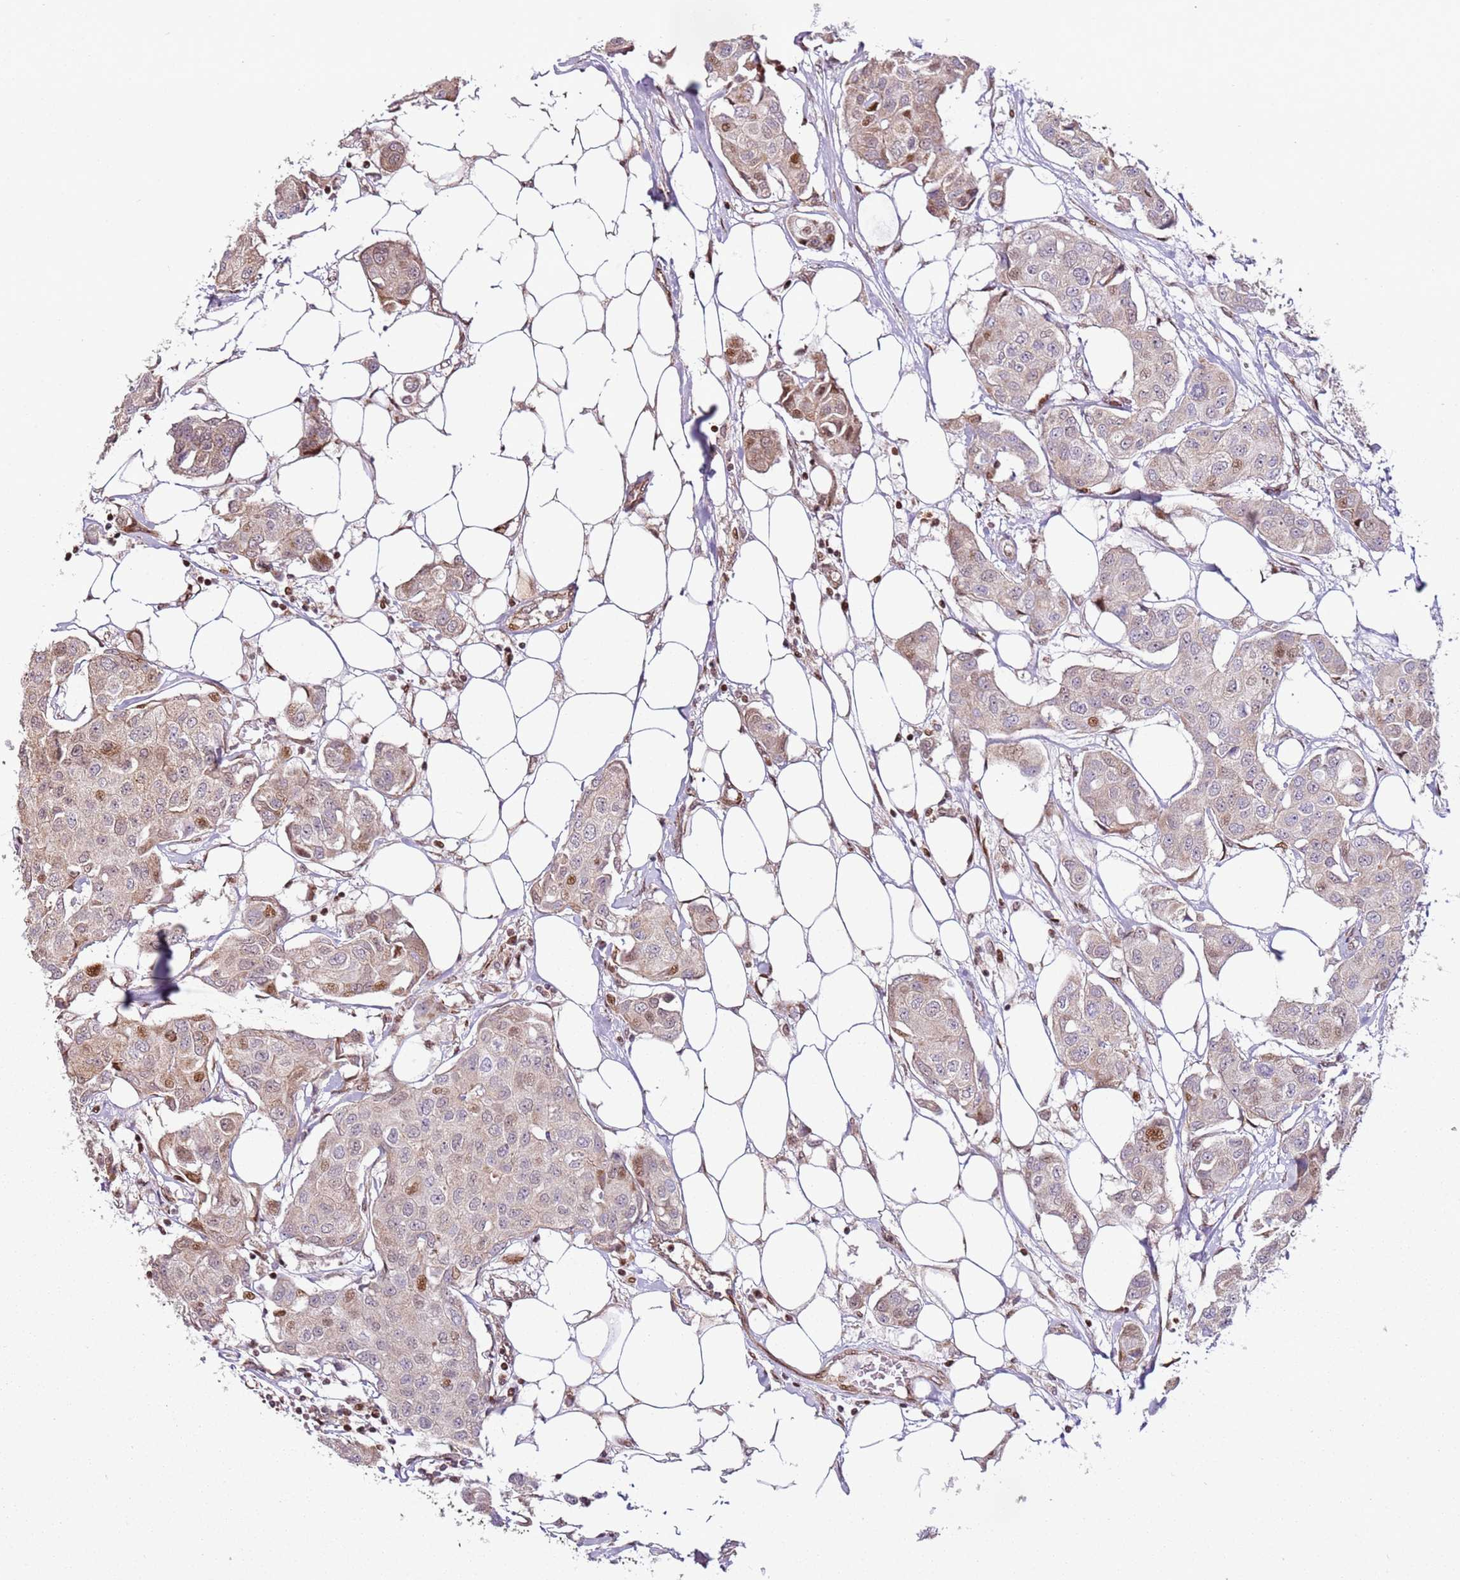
{"staining": {"intensity": "moderate", "quantity": "<25%", "location": "nuclear"}, "tissue": "breast cancer", "cell_type": "Tumor cells", "image_type": "cancer", "snomed": [{"axis": "morphology", "description": "Duct carcinoma"}, {"axis": "topography", "description": "Breast"}, {"axis": "topography", "description": "Lymph node"}], "caption": "Breast invasive ductal carcinoma stained with IHC reveals moderate nuclear expression in about <25% of tumor cells. (Brightfield microscopy of DAB IHC at high magnification).", "gene": "PCTP", "patient": {"sex": "female", "age": 80}}